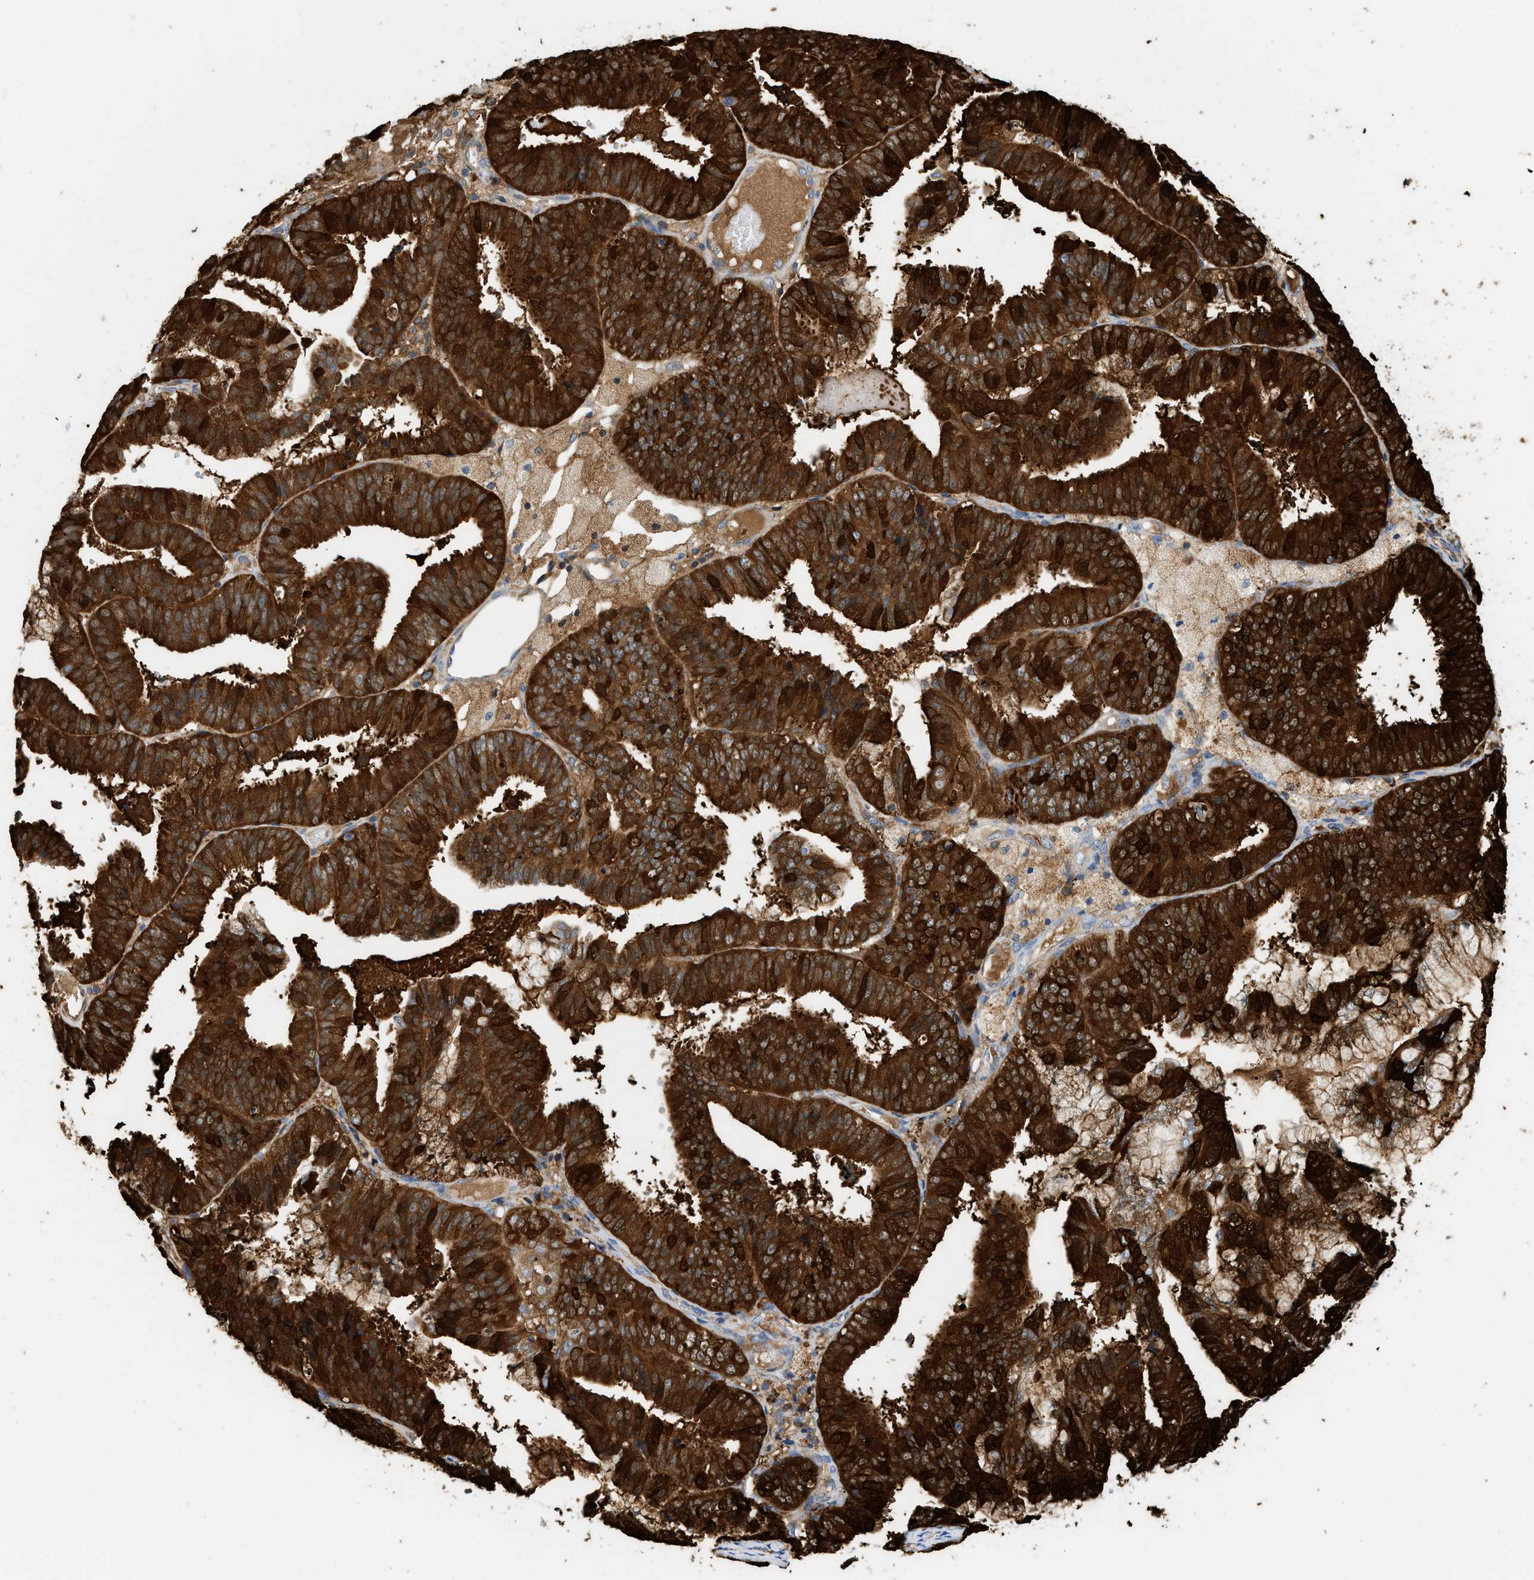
{"staining": {"intensity": "strong", "quantity": ">75%", "location": "cytoplasmic/membranous"}, "tissue": "endometrial cancer", "cell_type": "Tumor cells", "image_type": "cancer", "snomed": [{"axis": "morphology", "description": "Adenocarcinoma, NOS"}, {"axis": "topography", "description": "Endometrium"}], "caption": "Endometrial cancer (adenocarcinoma) stained with a protein marker demonstrates strong staining in tumor cells.", "gene": "GPAT4", "patient": {"sex": "female", "age": 63}}